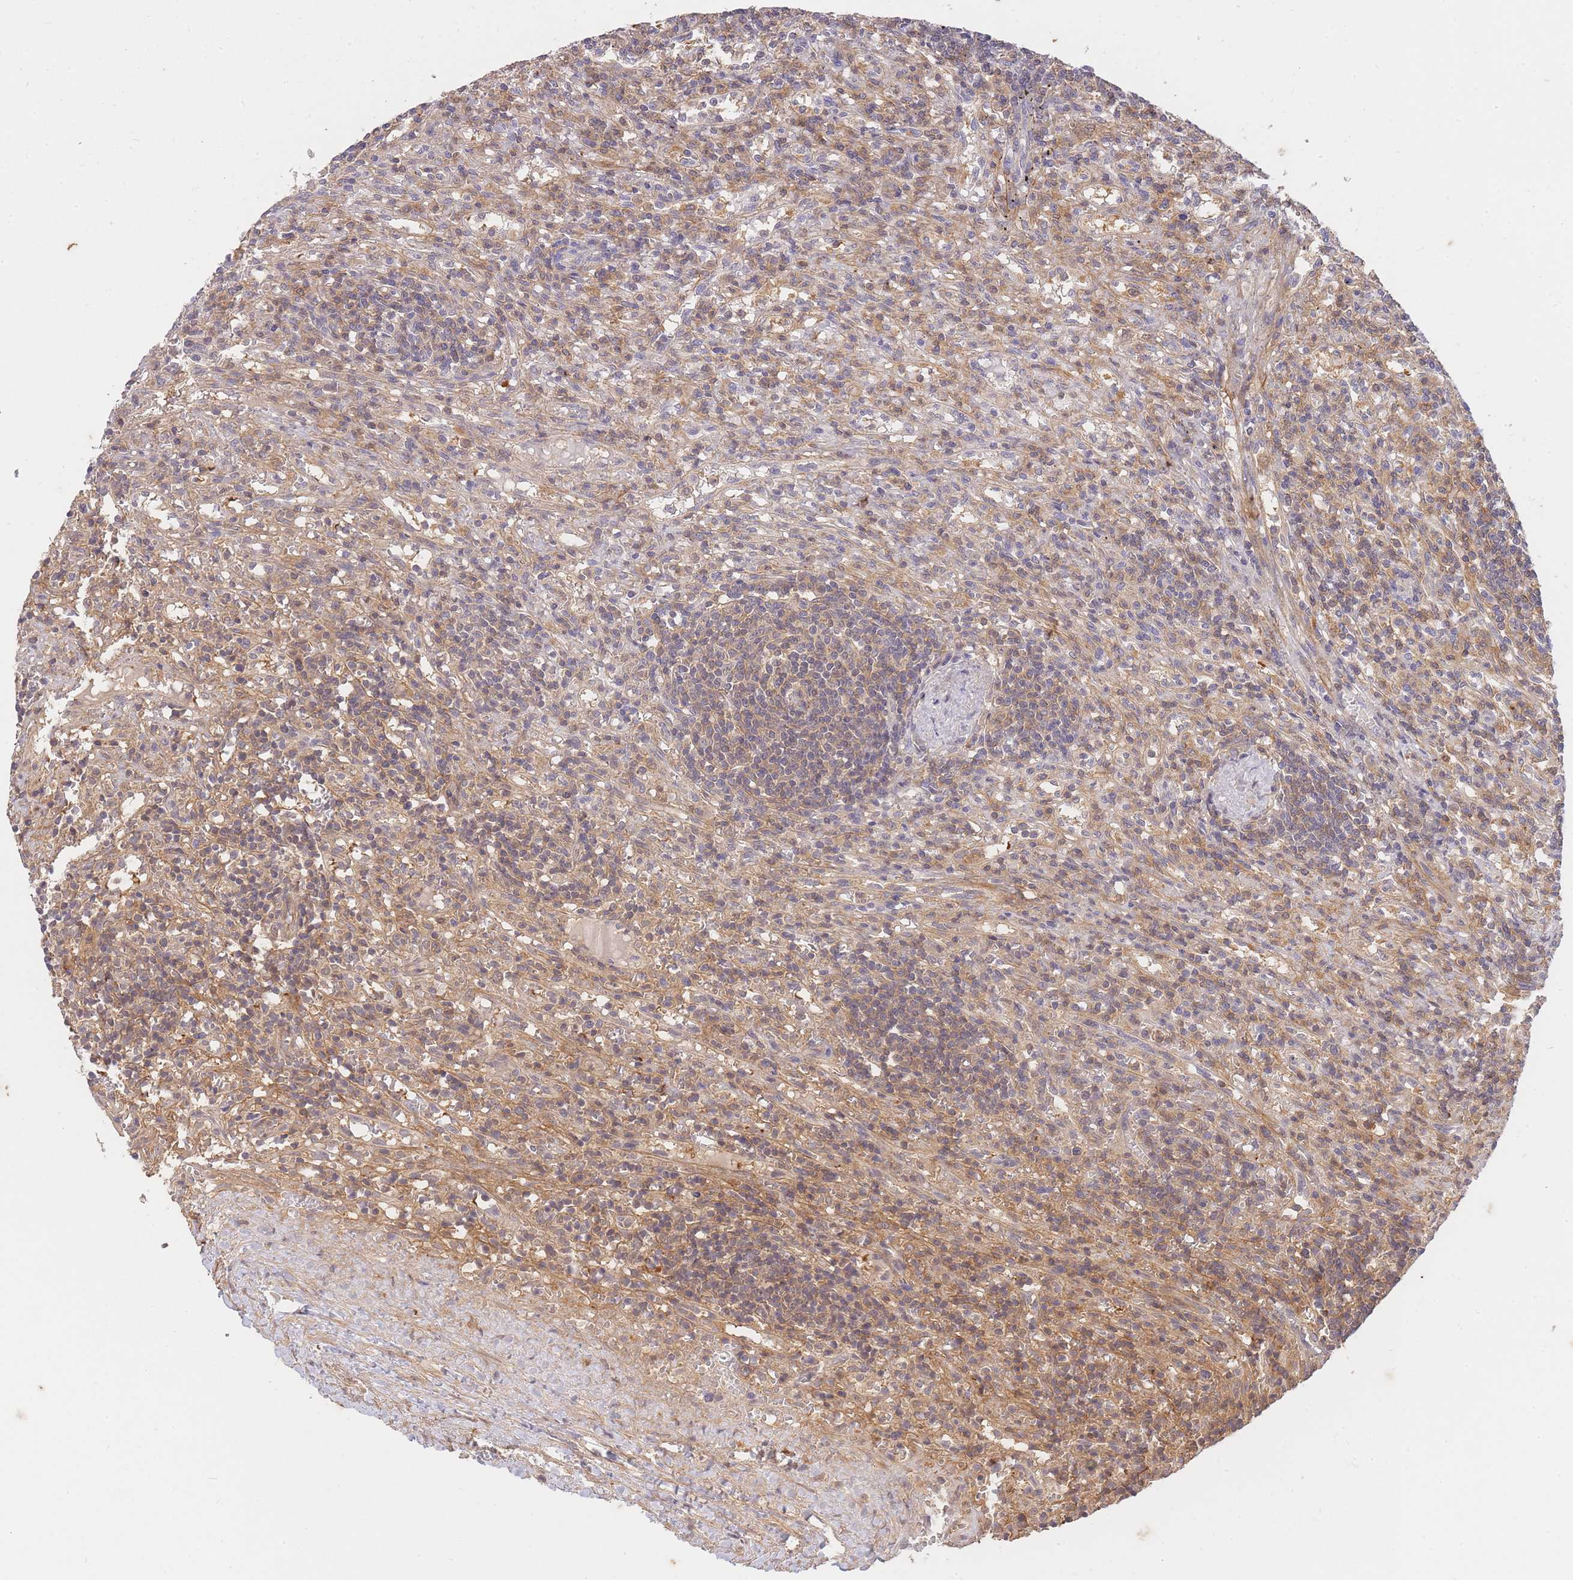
{"staining": {"intensity": "weak", "quantity": "25%-75%", "location": "cytoplasmic/membranous"}, "tissue": "lymphoma", "cell_type": "Tumor cells", "image_type": "cancer", "snomed": [{"axis": "morphology", "description": "Malignant lymphoma, non-Hodgkin's type, Low grade"}, {"axis": "topography", "description": "Spleen"}], "caption": "There is low levels of weak cytoplasmic/membranous expression in tumor cells of low-grade malignant lymphoma, non-Hodgkin's type, as demonstrated by immunohistochemical staining (brown color).", "gene": "ST8SIA4", "patient": {"sex": "male", "age": 76}}